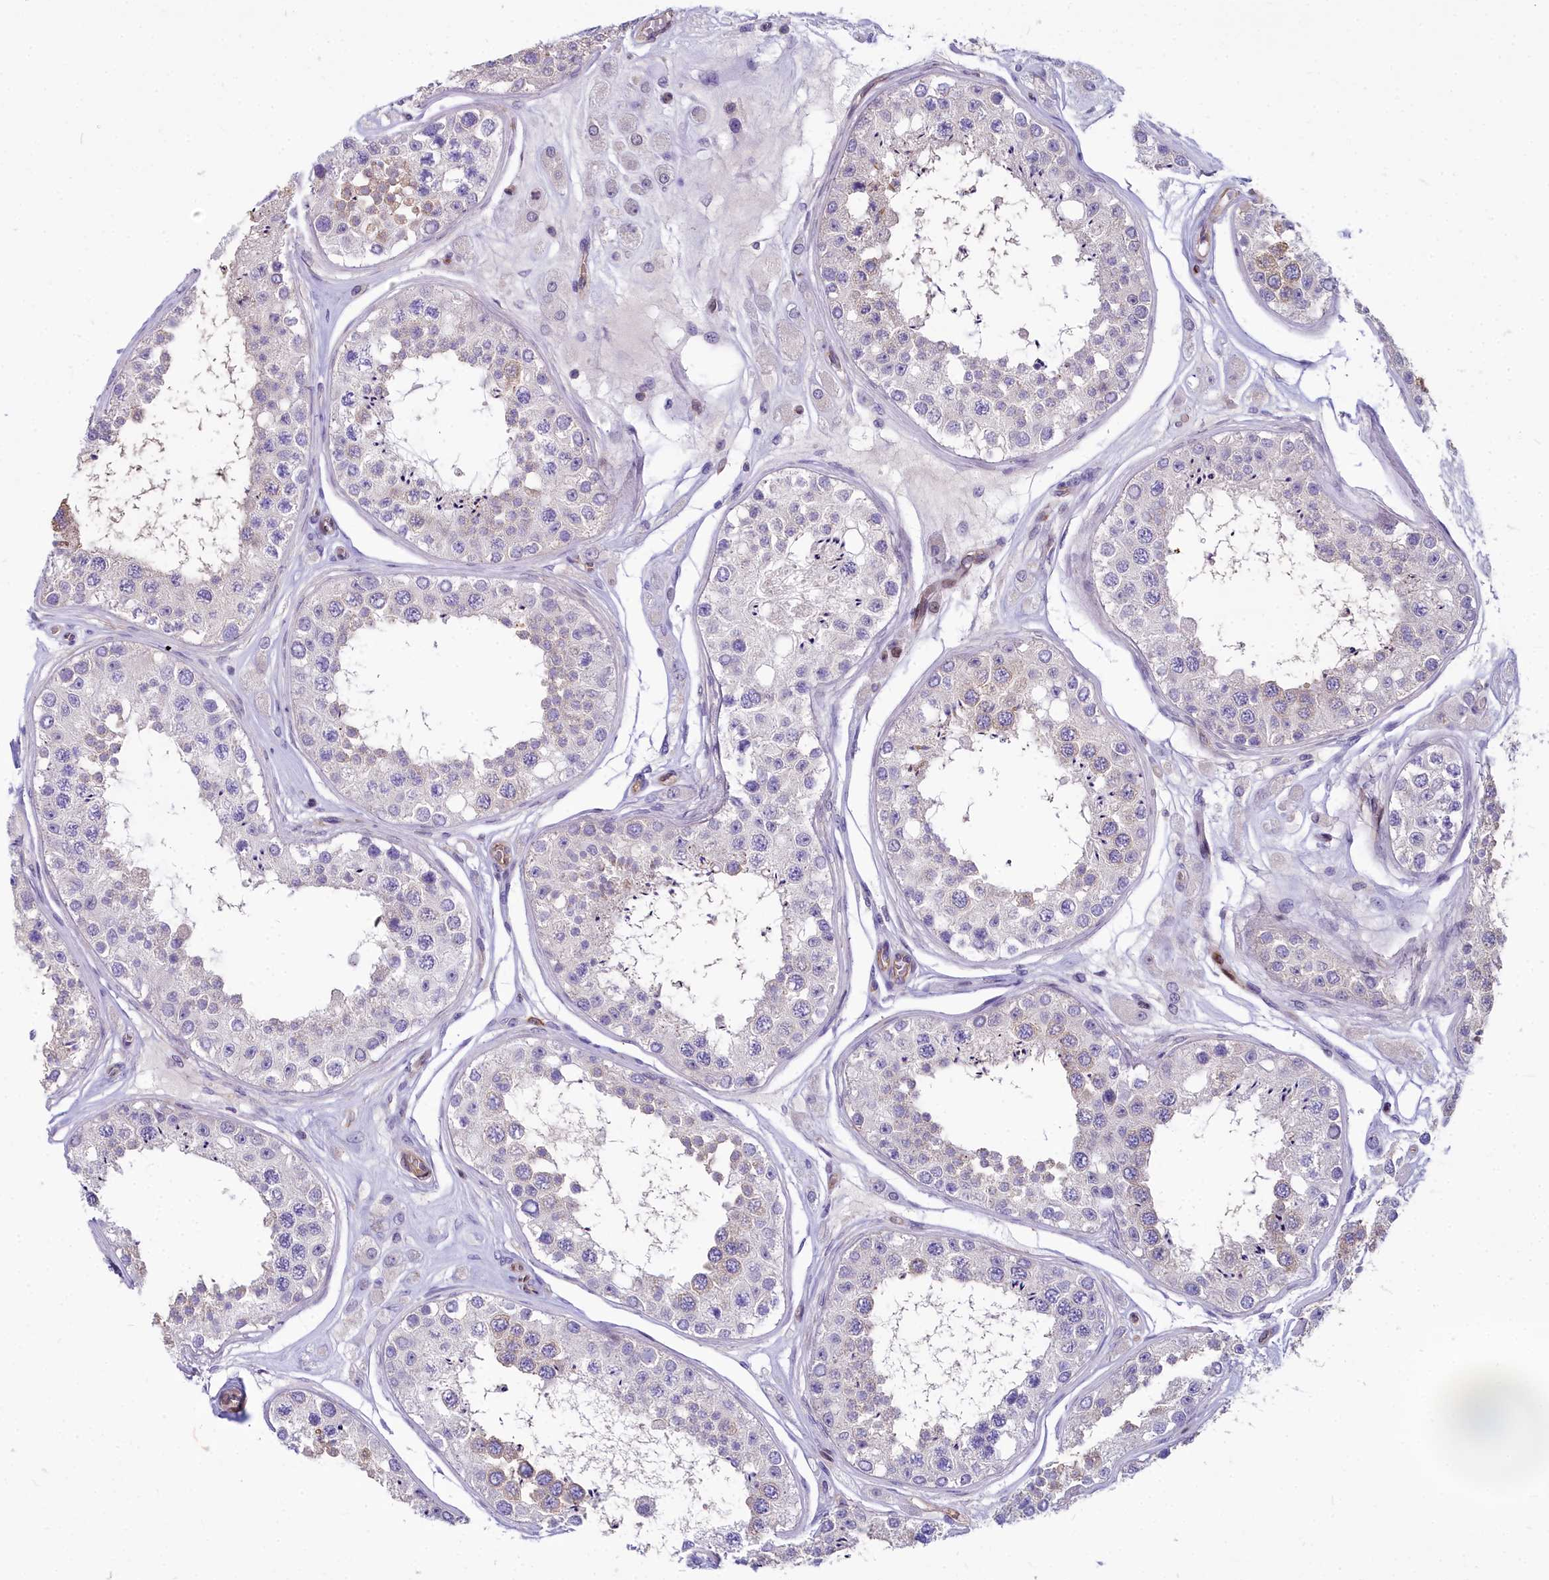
{"staining": {"intensity": "weak", "quantity": "<25%", "location": "cytoplasmic/membranous"}, "tissue": "testis", "cell_type": "Cells in seminiferous ducts", "image_type": "normal", "snomed": [{"axis": "morphology", "description": "Normal tissue, NOS"}, {"axis": "topography", "description": "Testis"}], "caption": "High power microscopy histopathology image of an immunohistochemistry (IHC) photomicrograph of normal testis, revealing no significant staining in cells in seminiferous ducts.", "gene": "HLA", "patient": {"sex": "male", "age": 25}}